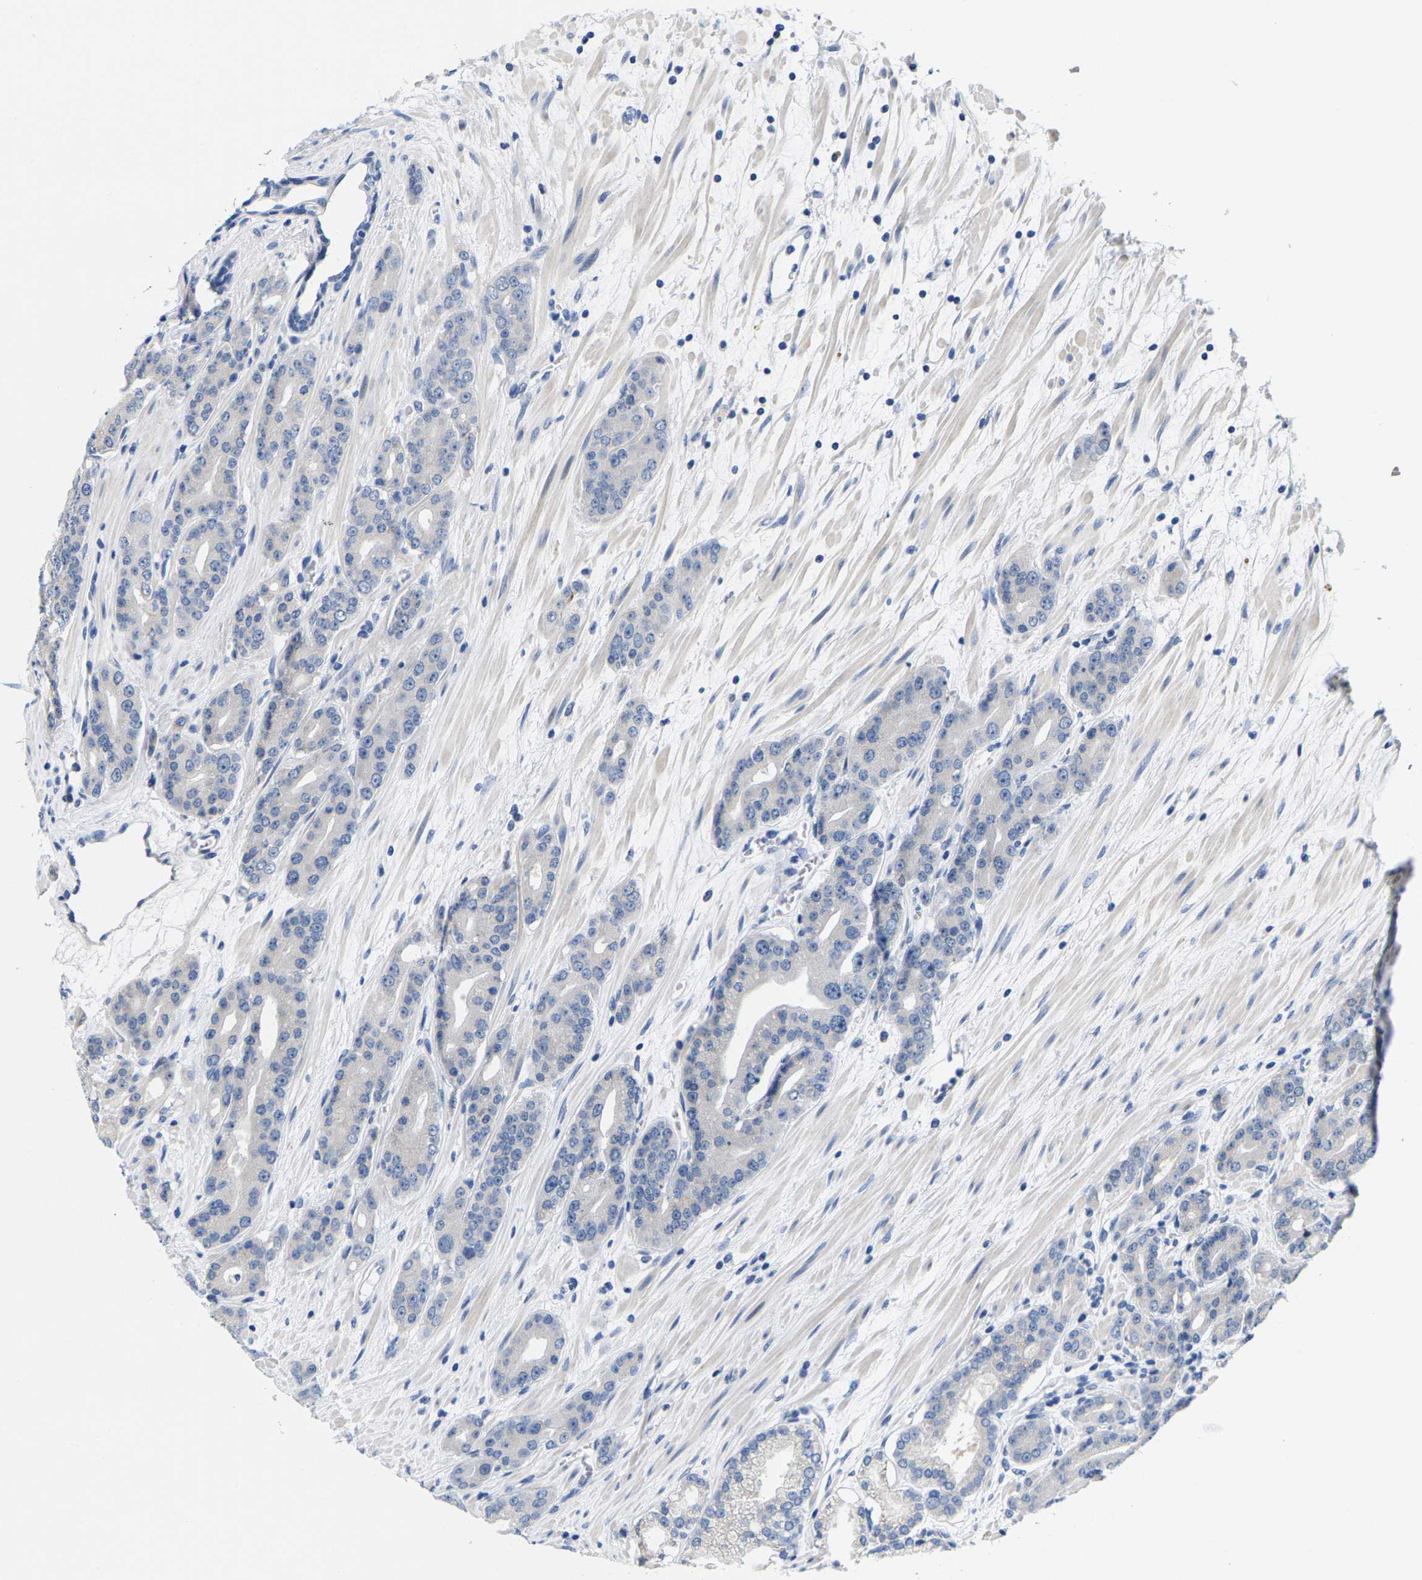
{"staining": {"intensity": "weak", "quantity": "<25%", "location": "cytoplasmic/membranous"}, "tissue": "prostate cancer", "cell_type": "Tumor cells", "image_type": "cancer", "snomed": [{"axis": "morphology", "description": "Adenocarcinoma, High grade"}, {"axis": "topography", "description": "Prostate"}], "caption": "DAB immunohistochemical staining of human prostate cancer reveals no significant expression in tumor cells.", "gene": "KLHL1", "patient": {"sex": "male", "age": 71}}